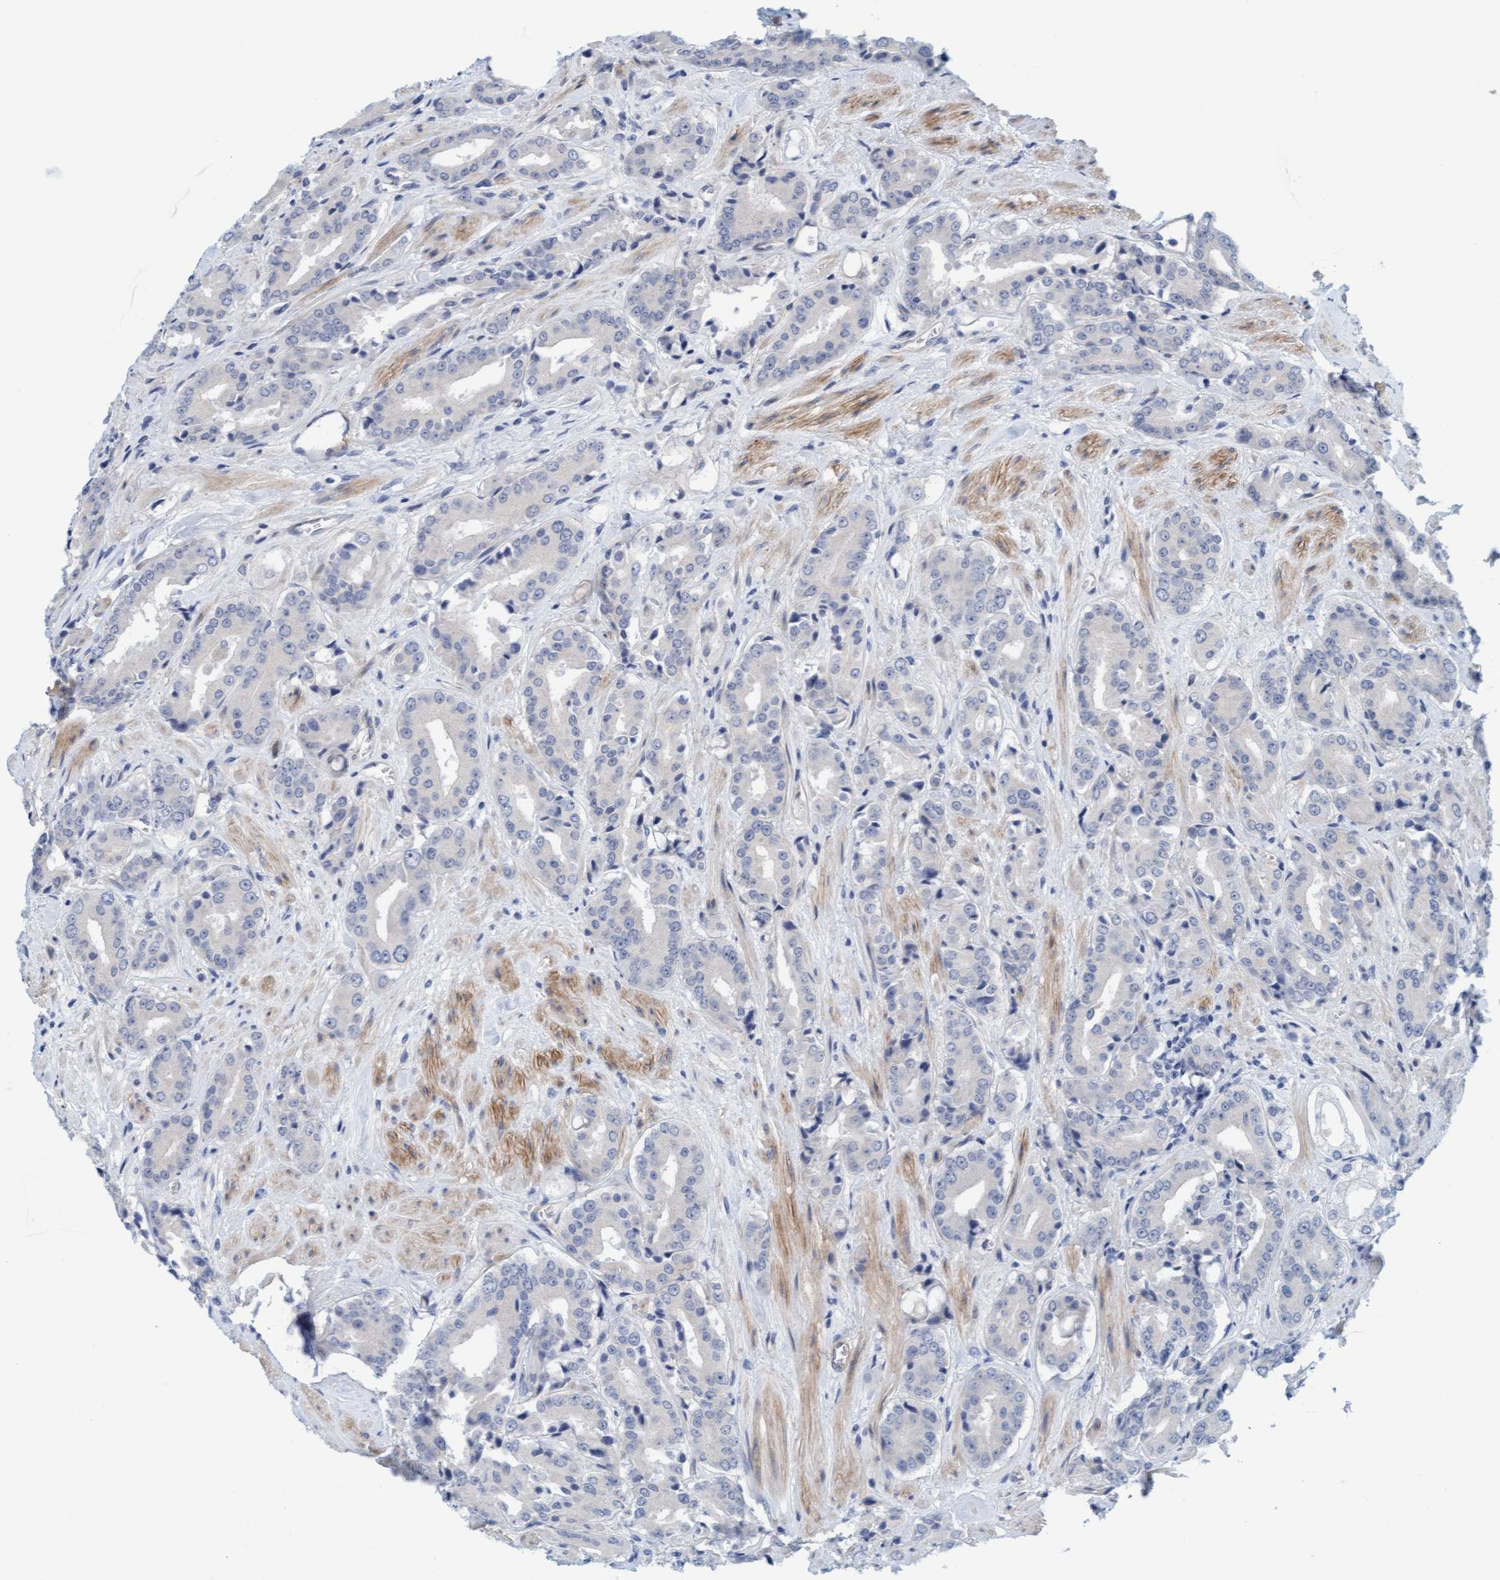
{"staining": {"intensity": "negative", "quantity": "none", "location": "none"}, "tissue": "prostate cancer", "cell_type": "Tumor cells", "image_type": "cancer", "snomed": [{"axis": "morphology", "description": "Adenocarcinoma, High grade"}, {"axis": "topography", "description": "Prostate"}], "caption": "An IHC photomicrograph of prostate cancer (high-grade adenocarcinoma) is shown. There is no staining in tumor cells of prostate cancer (high-grade adenocarcinoma).", "gene": "TSTD2", "patient": {"sex": "male", "age": 71}}